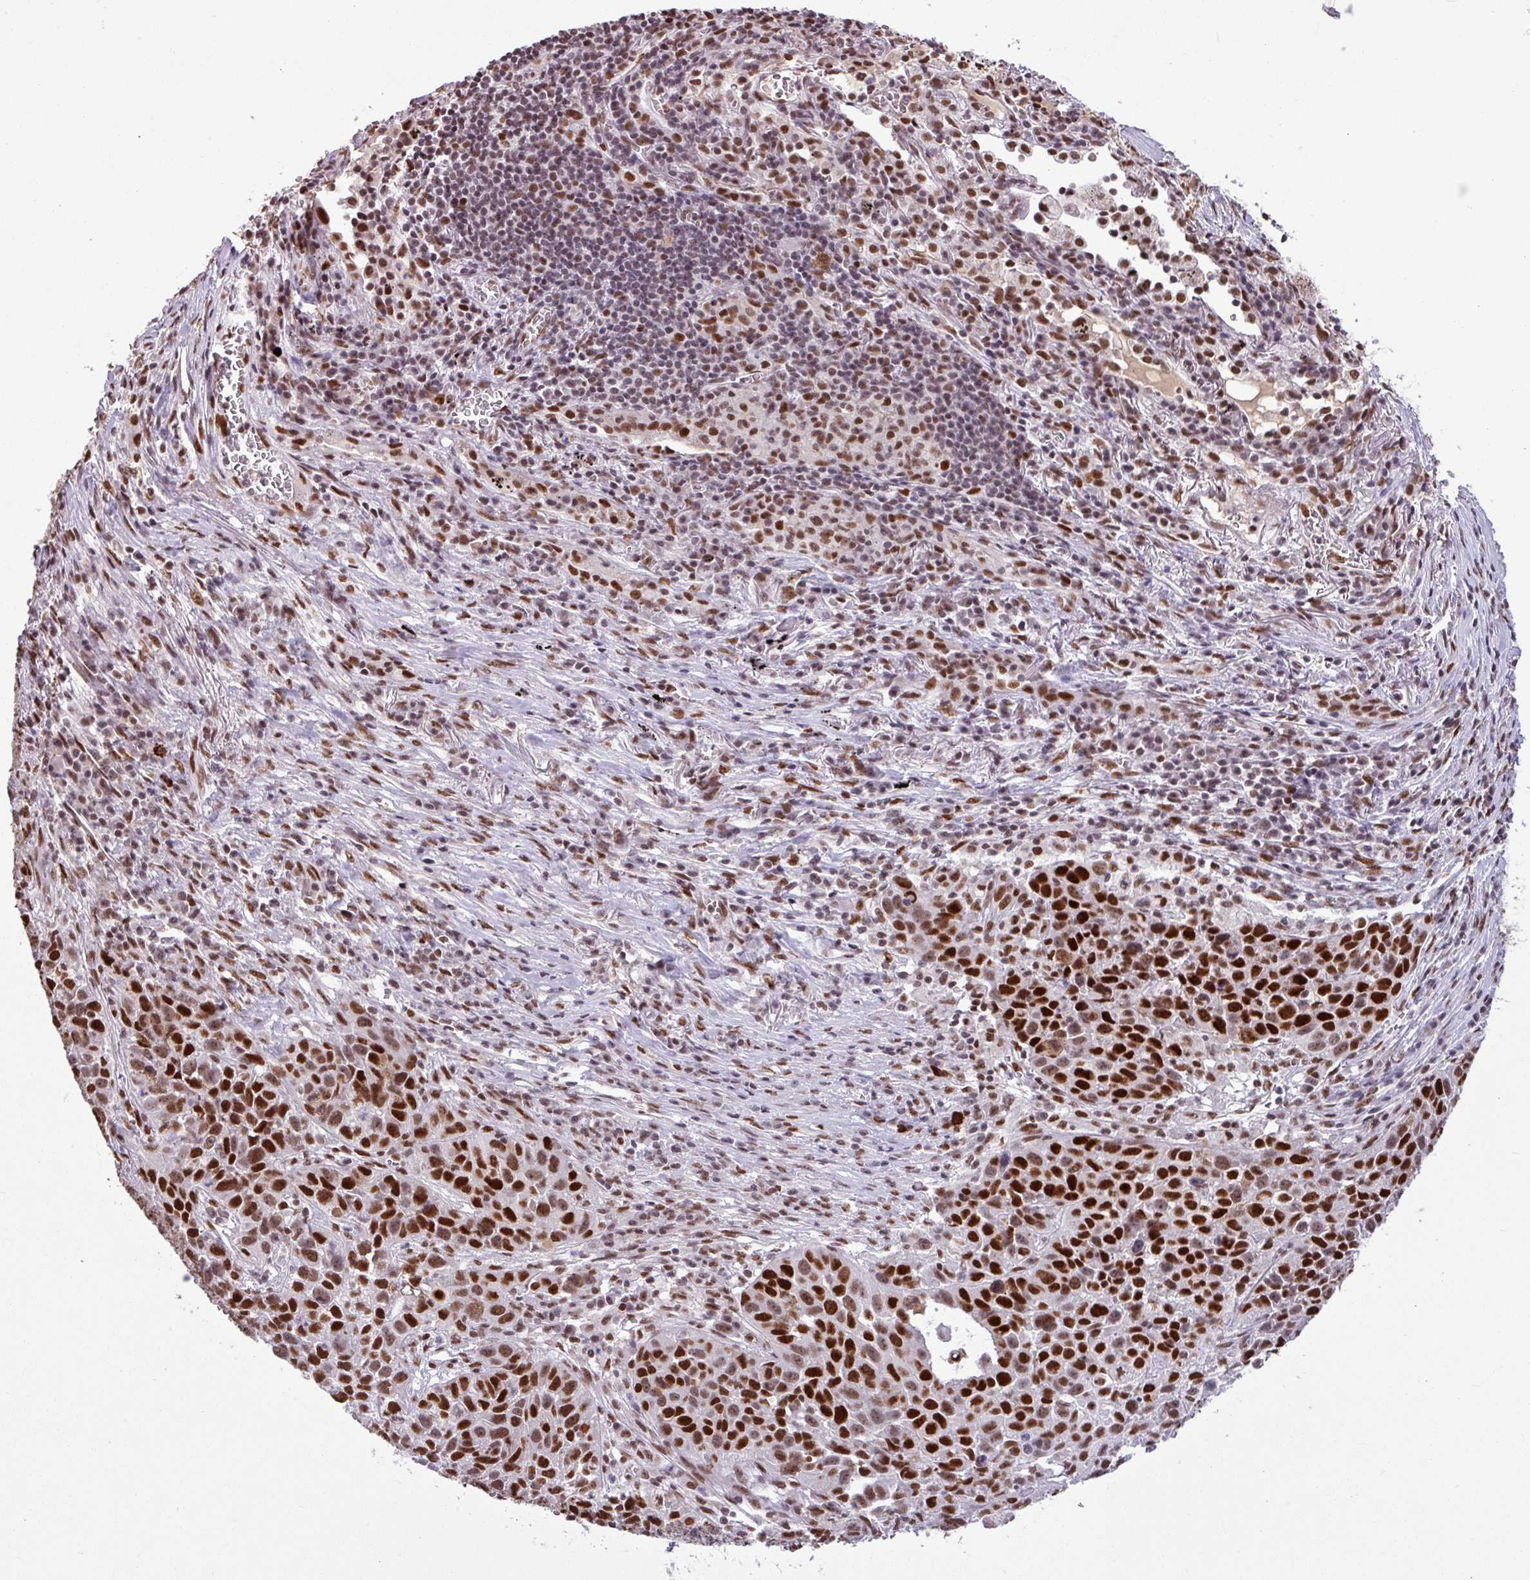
{"staining": {"intensity": "strong", "quantity": ">75%", "location": "nuclear"}, "tissue": "lung cancer", "cell_type": "Tumor cells", "image_type": "cancer", "snomed": [{"axis": "morphology", "description": "Squamous cell carcinoma, NOS"}, {"axis": "topography", "description": "Lung"}], "caption": "Immunohistochemical staining of human lung squamous cell carcinoma shows high levels of strong nuclear protein expression in approximately >75% of tumor cells.", "gene": "TDG", "patient": {"sex": "male", "age": 76}}